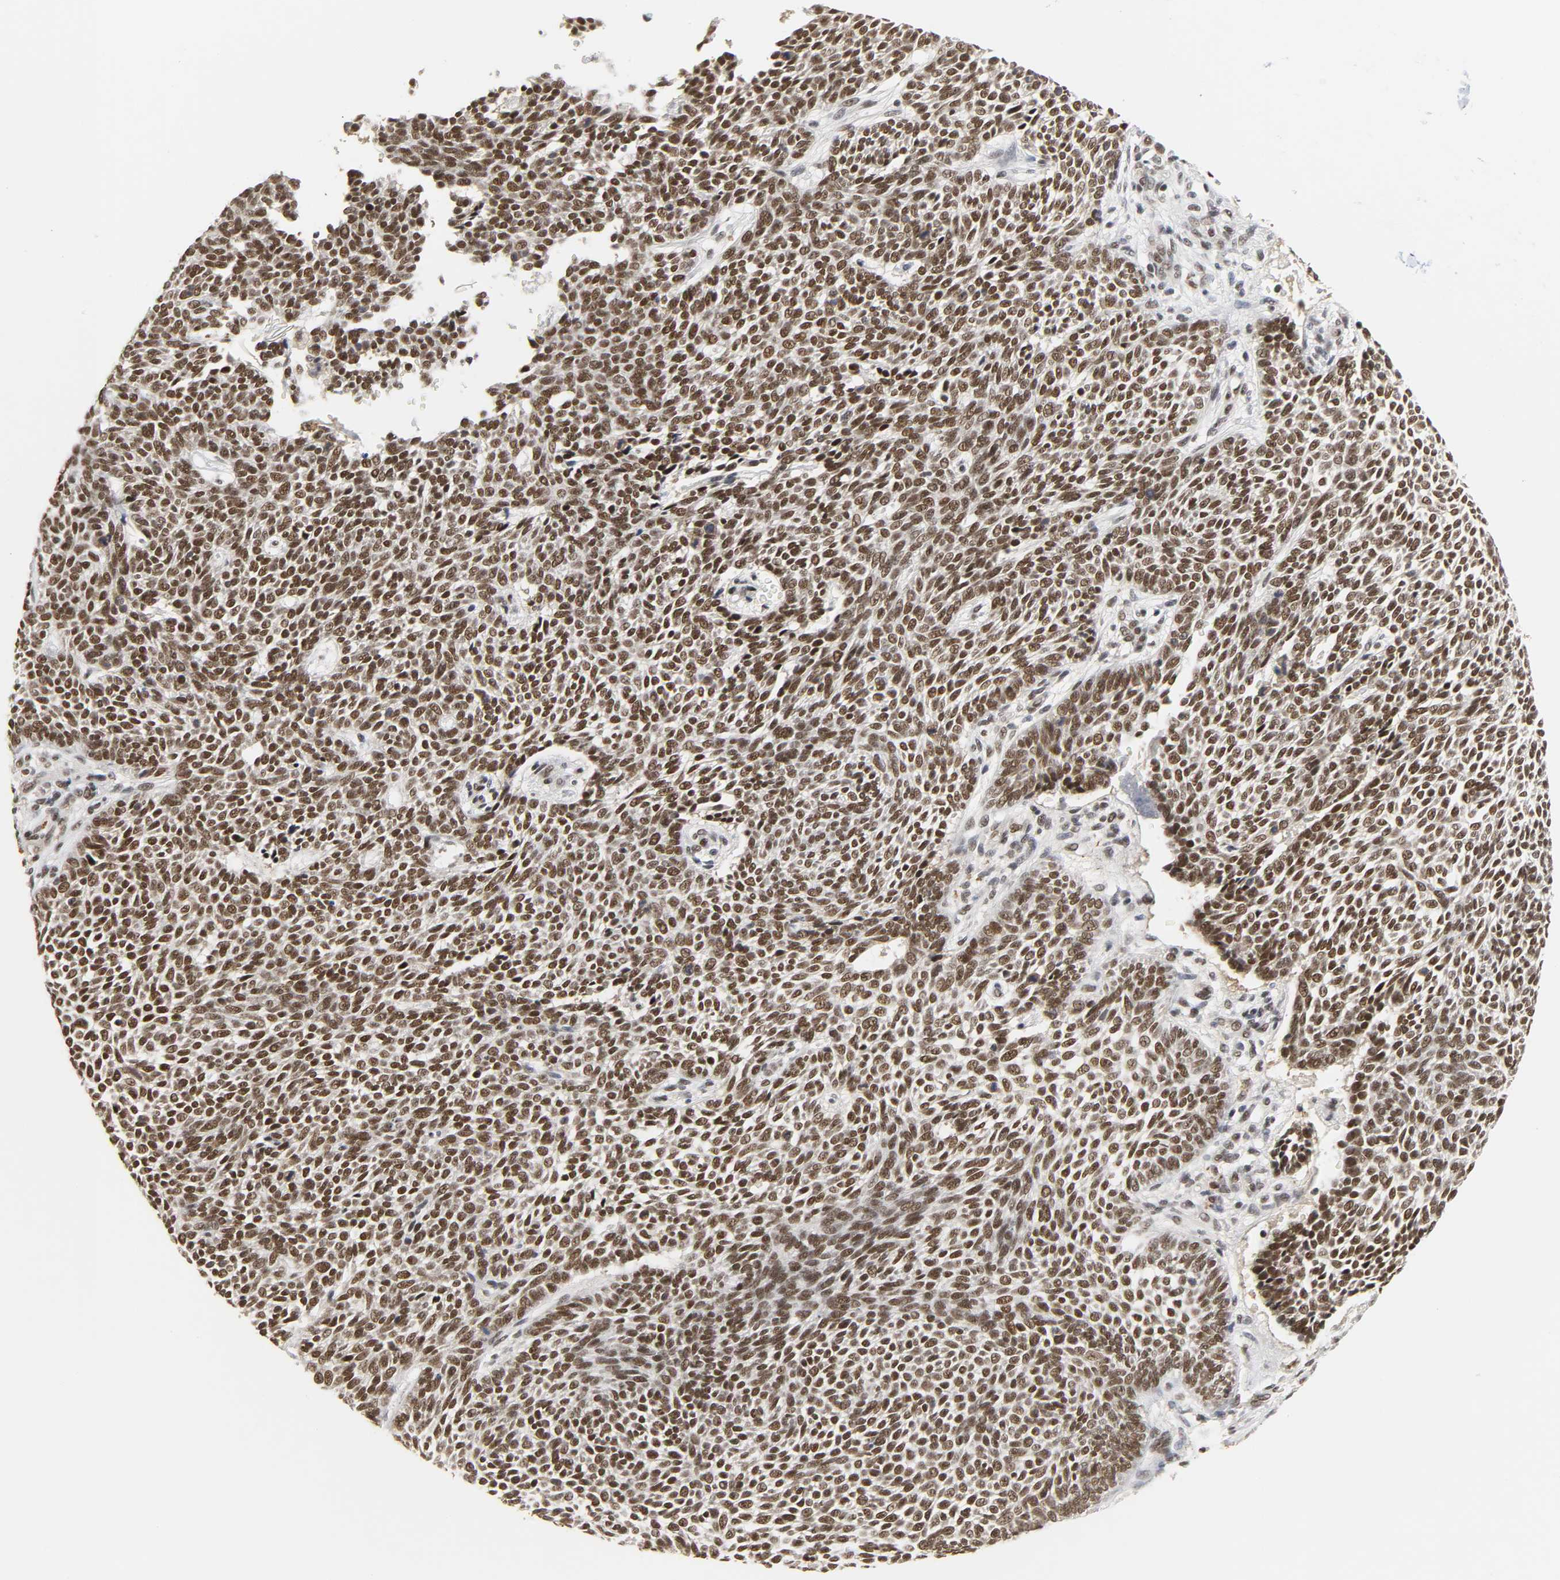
{"staining": {"intensity": "strong", "quantity": ">75%", "location": "nuclear"}, "tissue": "skin cancer", "cell_type": "Tumor cells", "image_type": "cancer", "snomed": [{"axis": "morphology", "description": "Normal tissue, NOS"}, {"axis": "morphology", "description": "Basal cell carcinoma"}, {"axis": "topography", "description": "Skin"}], "caption": "High-magnification brightfield microscopy of skin basal cell carcinoma stained with DAB (brown) and counterstained with hematoxylin (blue). tumor cells exhibit strong nuclear positivity is identified in about>75% of cells.", "gene": "NCOA6", "patient": {"sex": "male", "age": 87}}